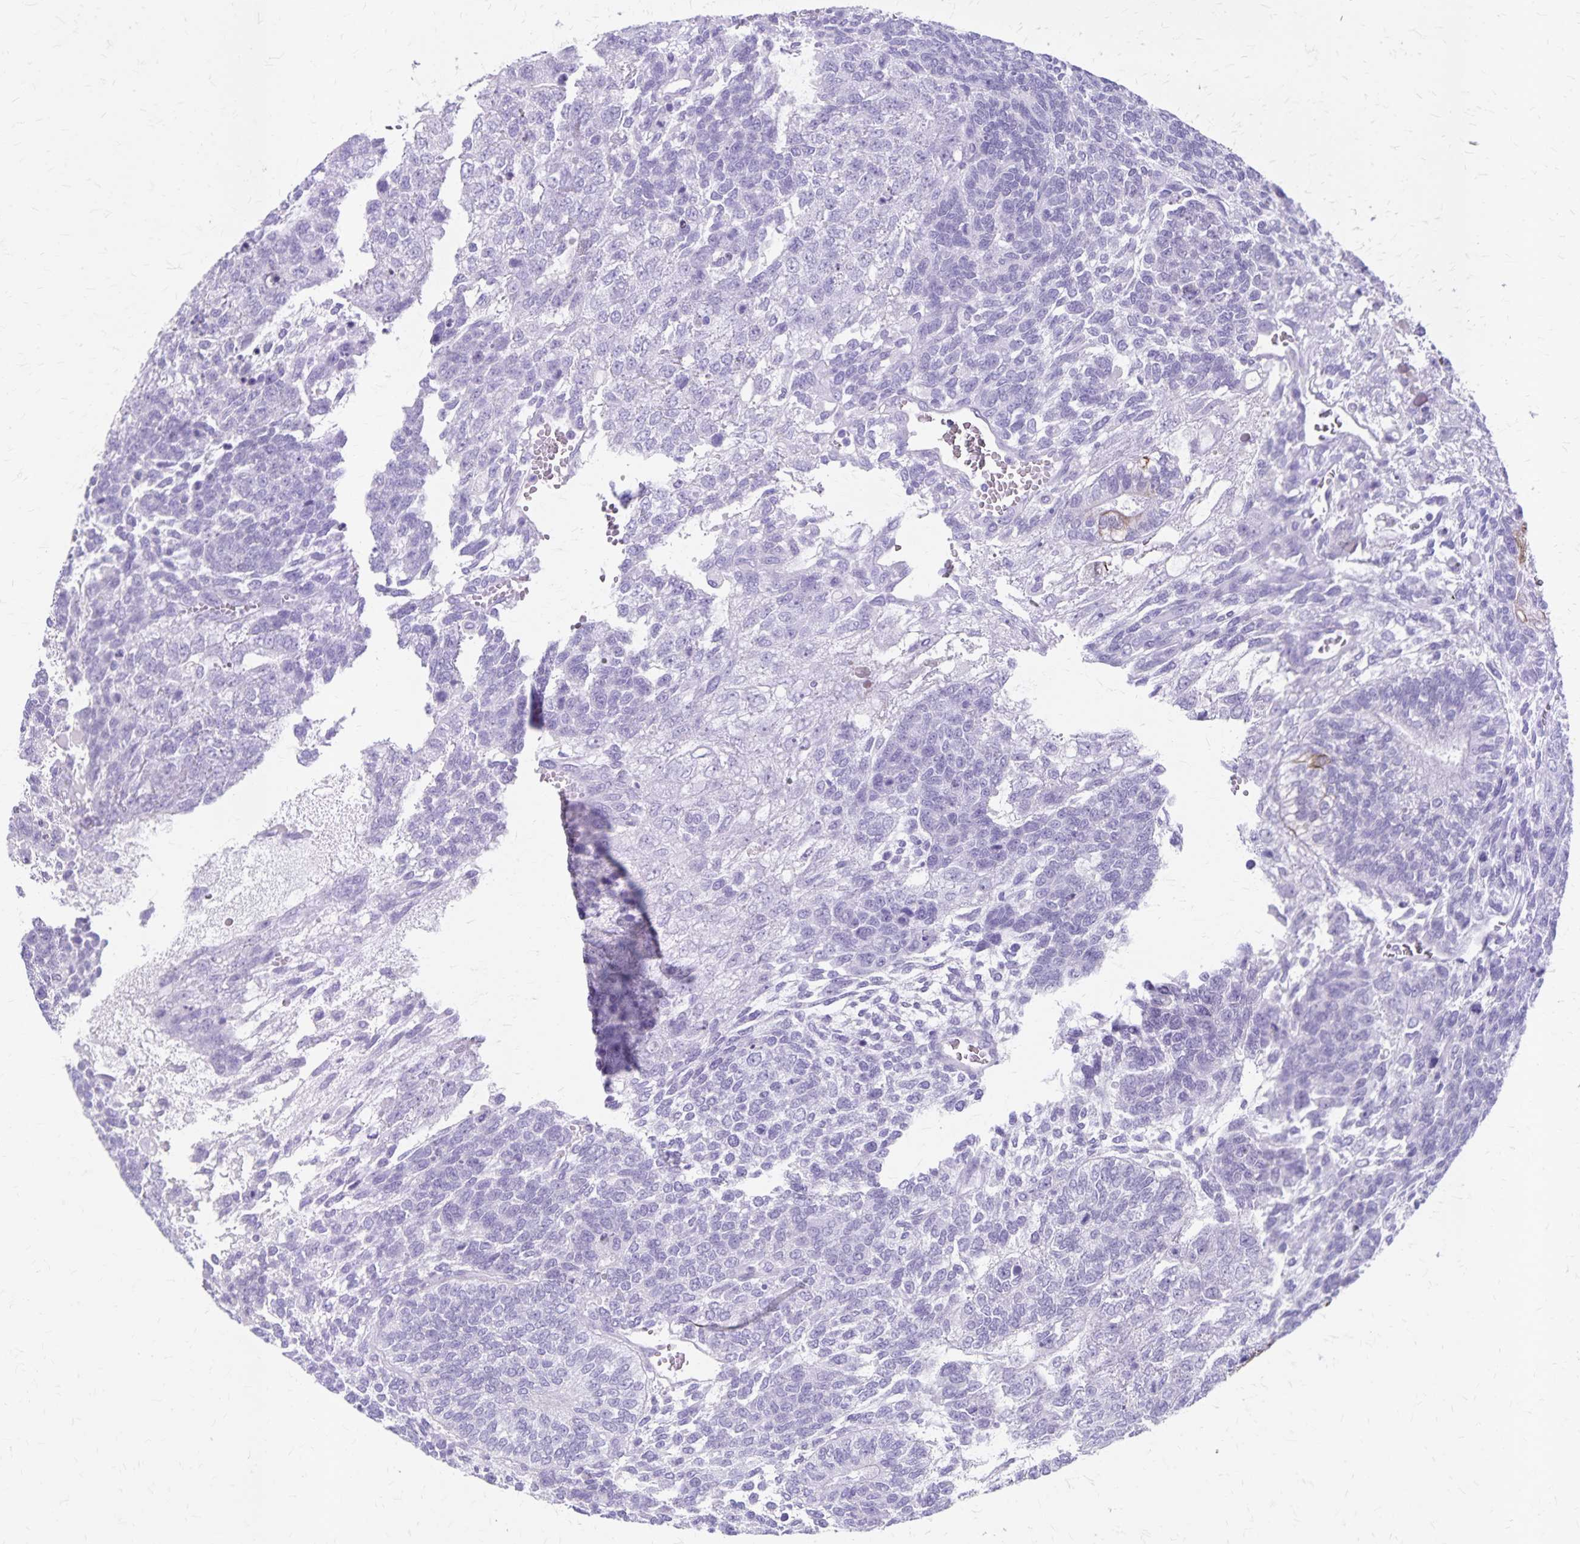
{"staining": {"intensity": "negative", "quantity": "none", "location": "none"}, "tissue": "testis cancer", "cell_type": "Tumor cells", "image_type": "cancer", "snomed": [{"axis": "morphology", "description": "Normal tissue, NOS"}, {"axis": "morphology", "description": "Carcinoma, Embryonal, NOS"}, {"axis": "topography", "description": "Testis"}, {"axis": "topography", "description": "Epididymis"}], "caption": "Tumor cells are negative for protein expression in human embryonal carcinoma (testis). The staining is performed using DAB brown chromogen with nuclei counter-stained in using hematoxylin.", "gene": "GPBAR1", "patient": {"sex": "male", "age": 23}}